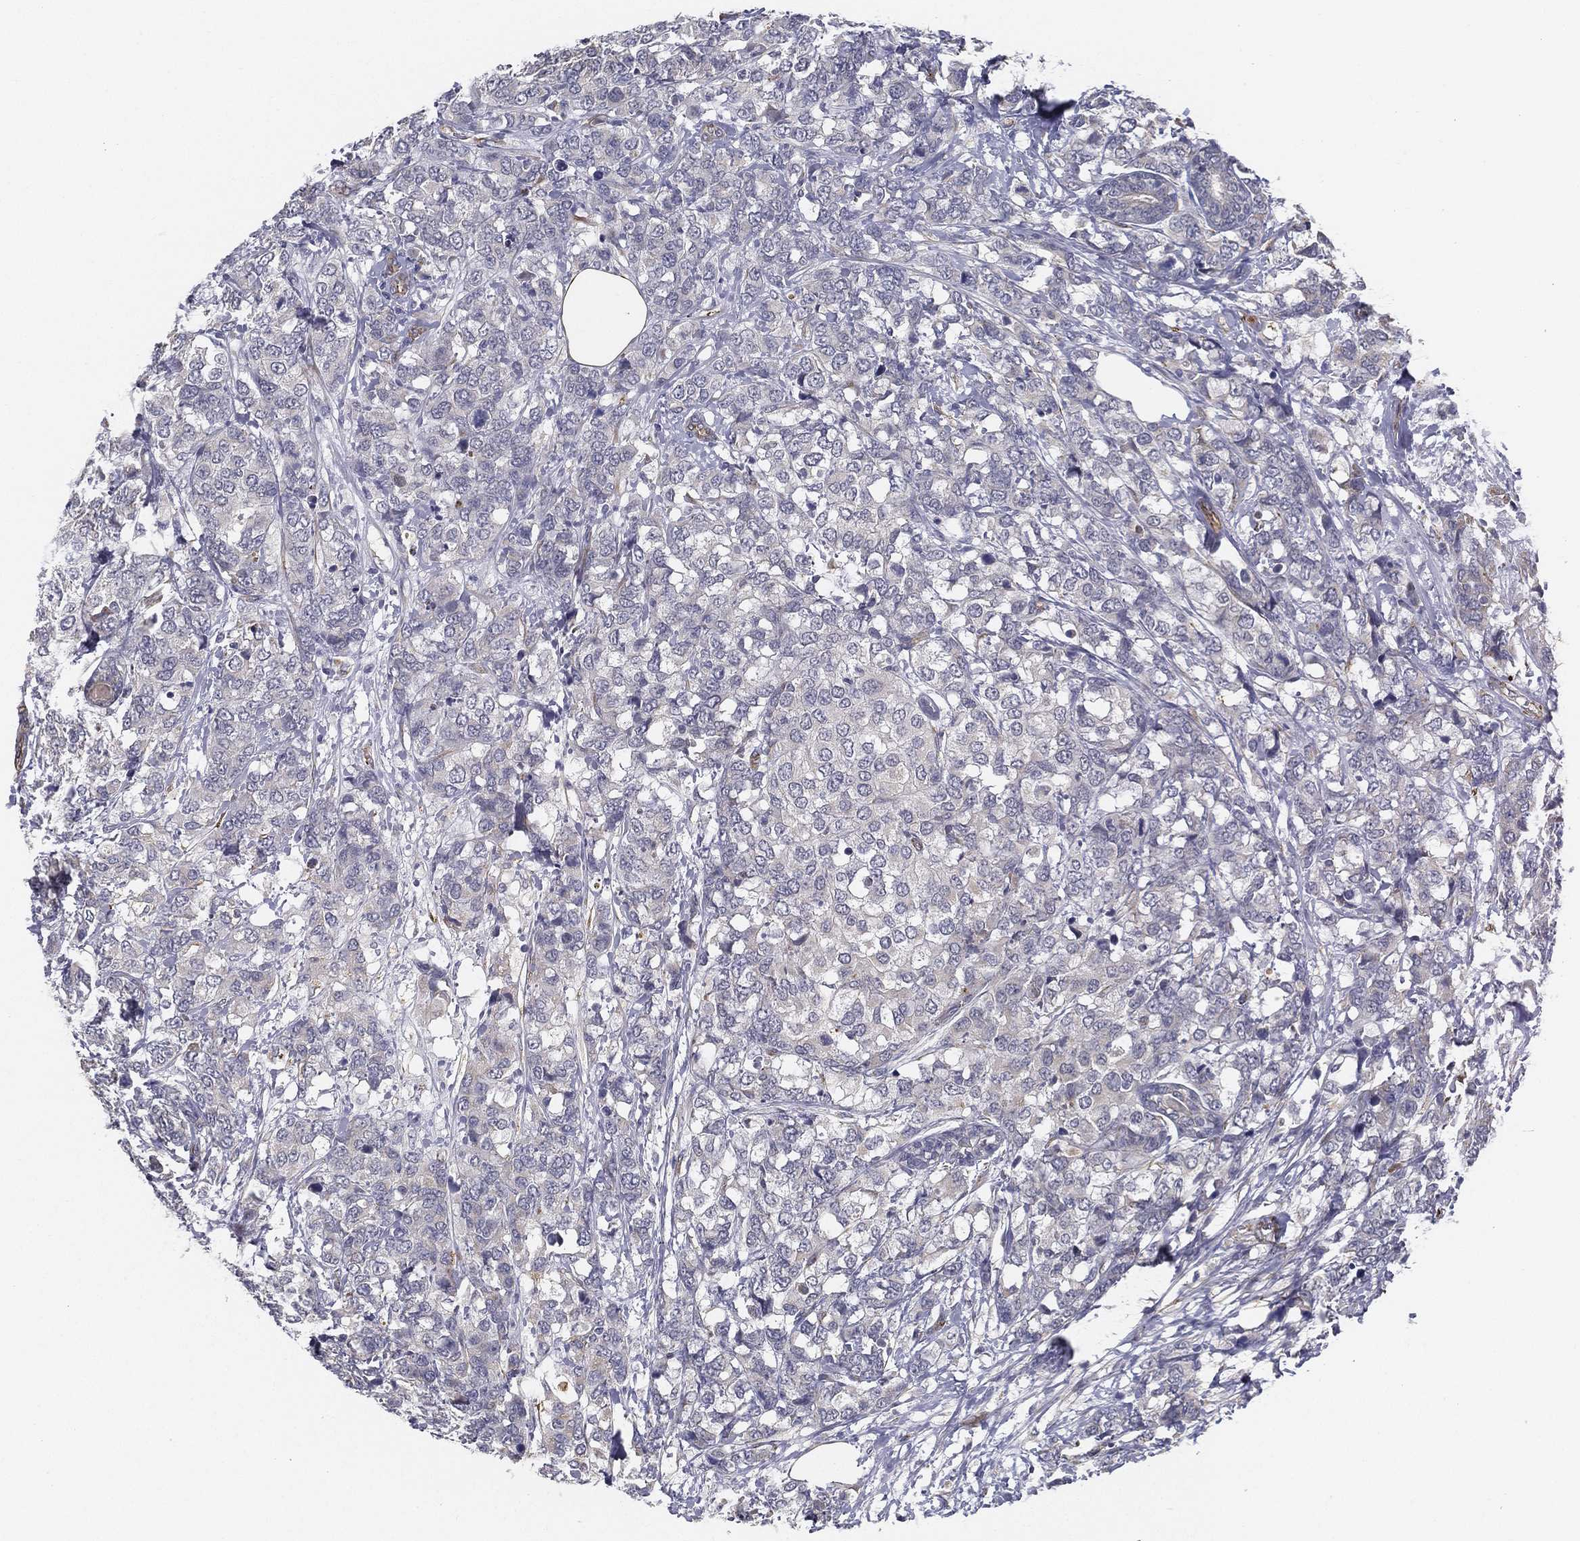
{"staining": {"intensity": "negative", "quantity": "none", "location": "none"}, "tissue": "breast cancer", "cell_type": "Tumor cells", "image_type": "cancer", "snomed": [{"axis": "morphology", "description": "Lobular carcinoma"}, {"axis": "topography", "description": "Breast"}], "caption": "Immunohistochemistry (IHC) image of human lobular carcinoma (breast) stained for a protein (brown), which reveals no positivity in tumor cells. The staining was performed using DAB (3,3'-diaminobenzidine) to visualize the protein expression in brown, while the nuclei were stained in blue with hematoxylin (Magnification: 20x).", "gene": "LRRC56", "patient": {"sex": "female", "age": 59}}